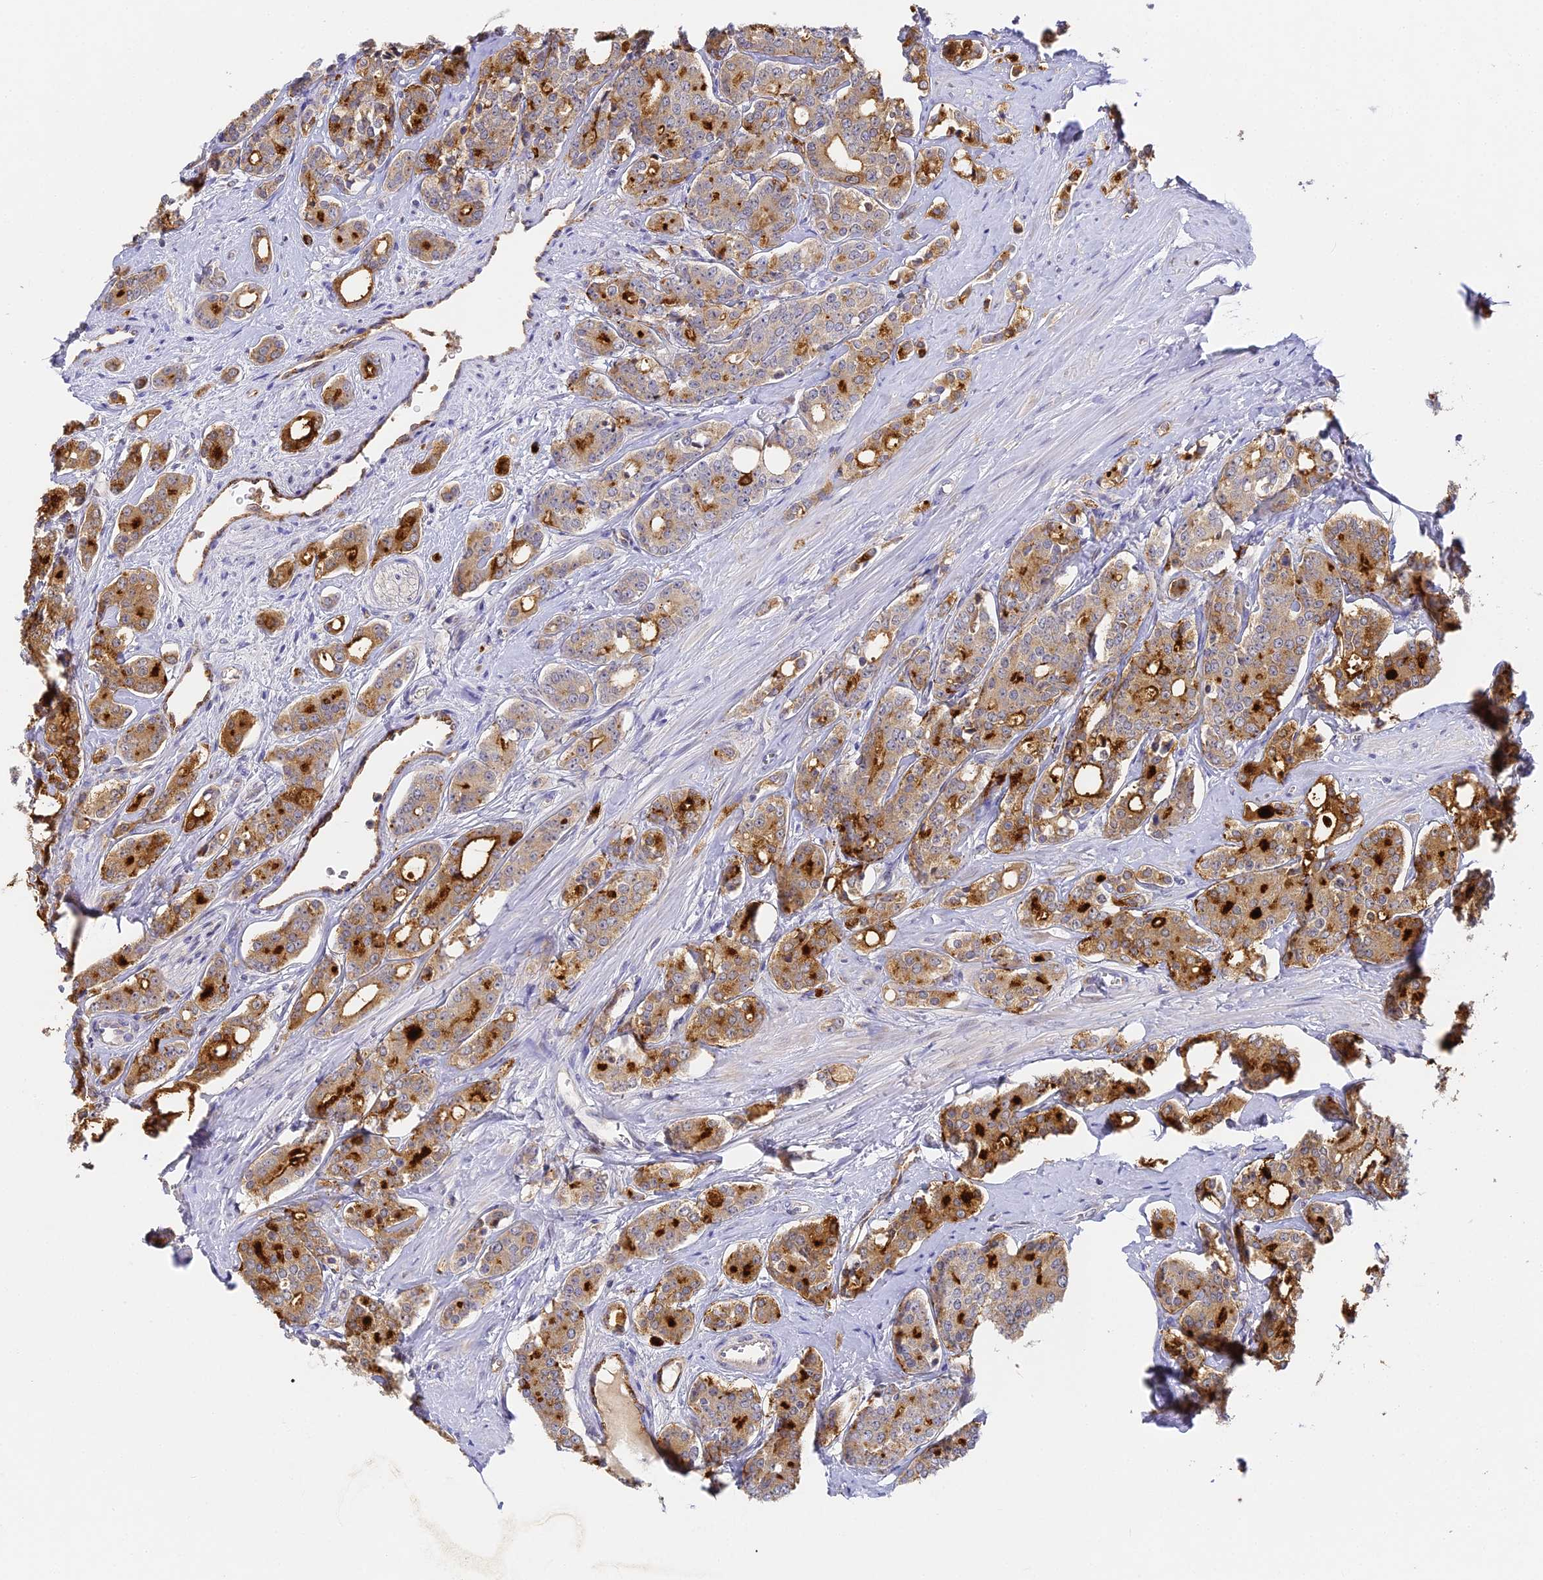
{"staining": {"intensity": "strong", "quantity": "25%-75%", "location": "cytoplasmic/membranous"}, "tissue": "prostate cancer", "cell_type": "Tumor cells", "image_type": "cancer", "snomed": [{"axis": "morphology", "description": "Adenocarcinoma, High grade"}, {"axis": "topography", "description": "Prostate"}], "caption": "A photomicrograph of prostate adenocarcinoma (high-grade) stained for a protein shows strong cytoplasmic/membranous brown staining in tumor cells.", "gene": "DNAAF10", "patient": {"sex": "male", "age": 62}}